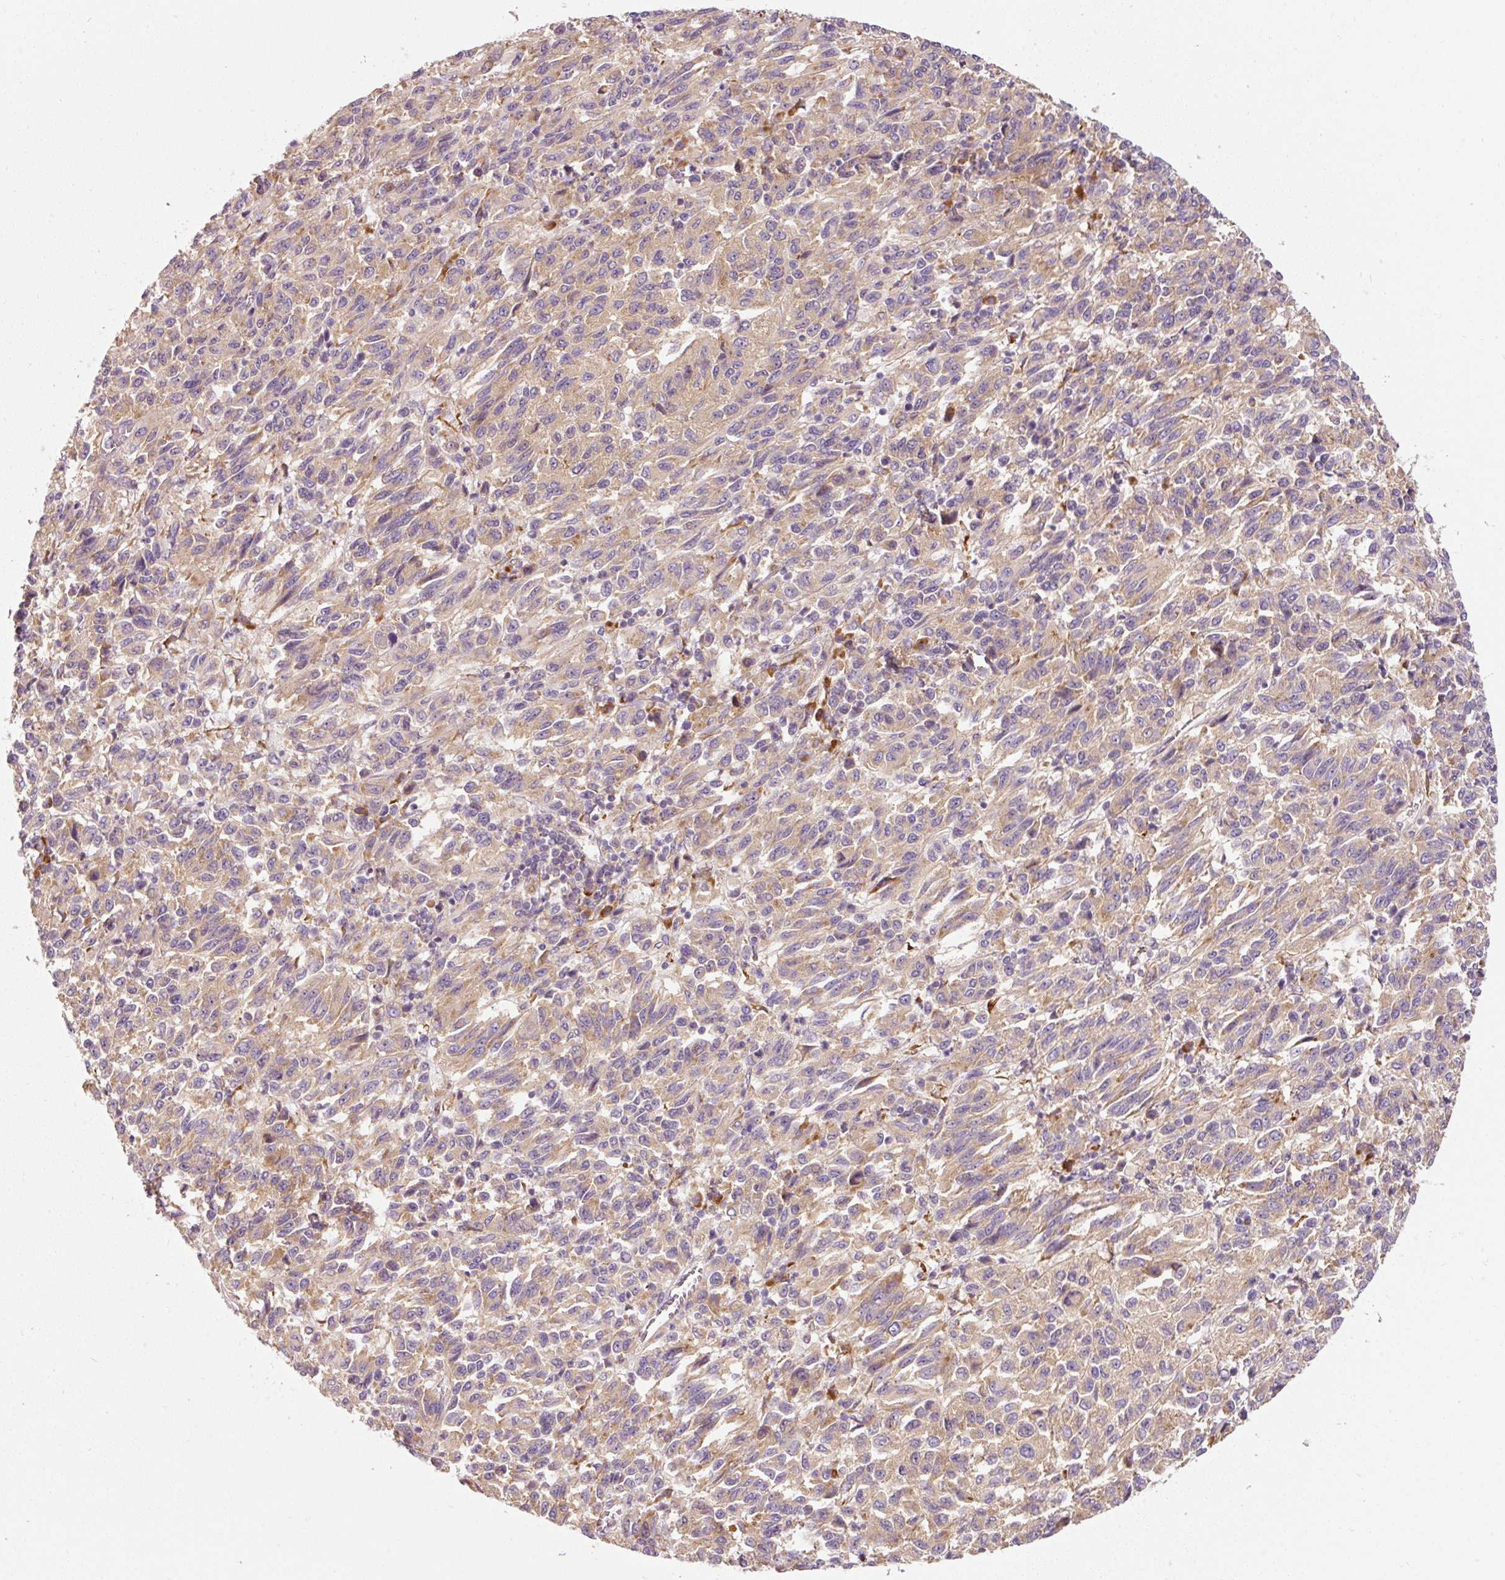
{"staining": {"intensity": "weak", "quantity": ">75%", "location": "cytoplasmic/membranous"}, "tissue": "melanoma", "cell_type": "Tumor cells", "image_type": "cancer", "snomed": [{"axis": "morphology", "description": "Malignant melanoma, Metastatic site"}, {"axis": "topography", "description": "Lung"}], "caption": "Immunohistochemistry photomicrograph of human malignant melanoma (metastatic site) stained for a protein (brown), which displays low levels of weak cytoplasmic/membranous expression in about >75% of tumor cells.", "gene": "RPL10A", "patient": {"sex": "male", "age": 64}}